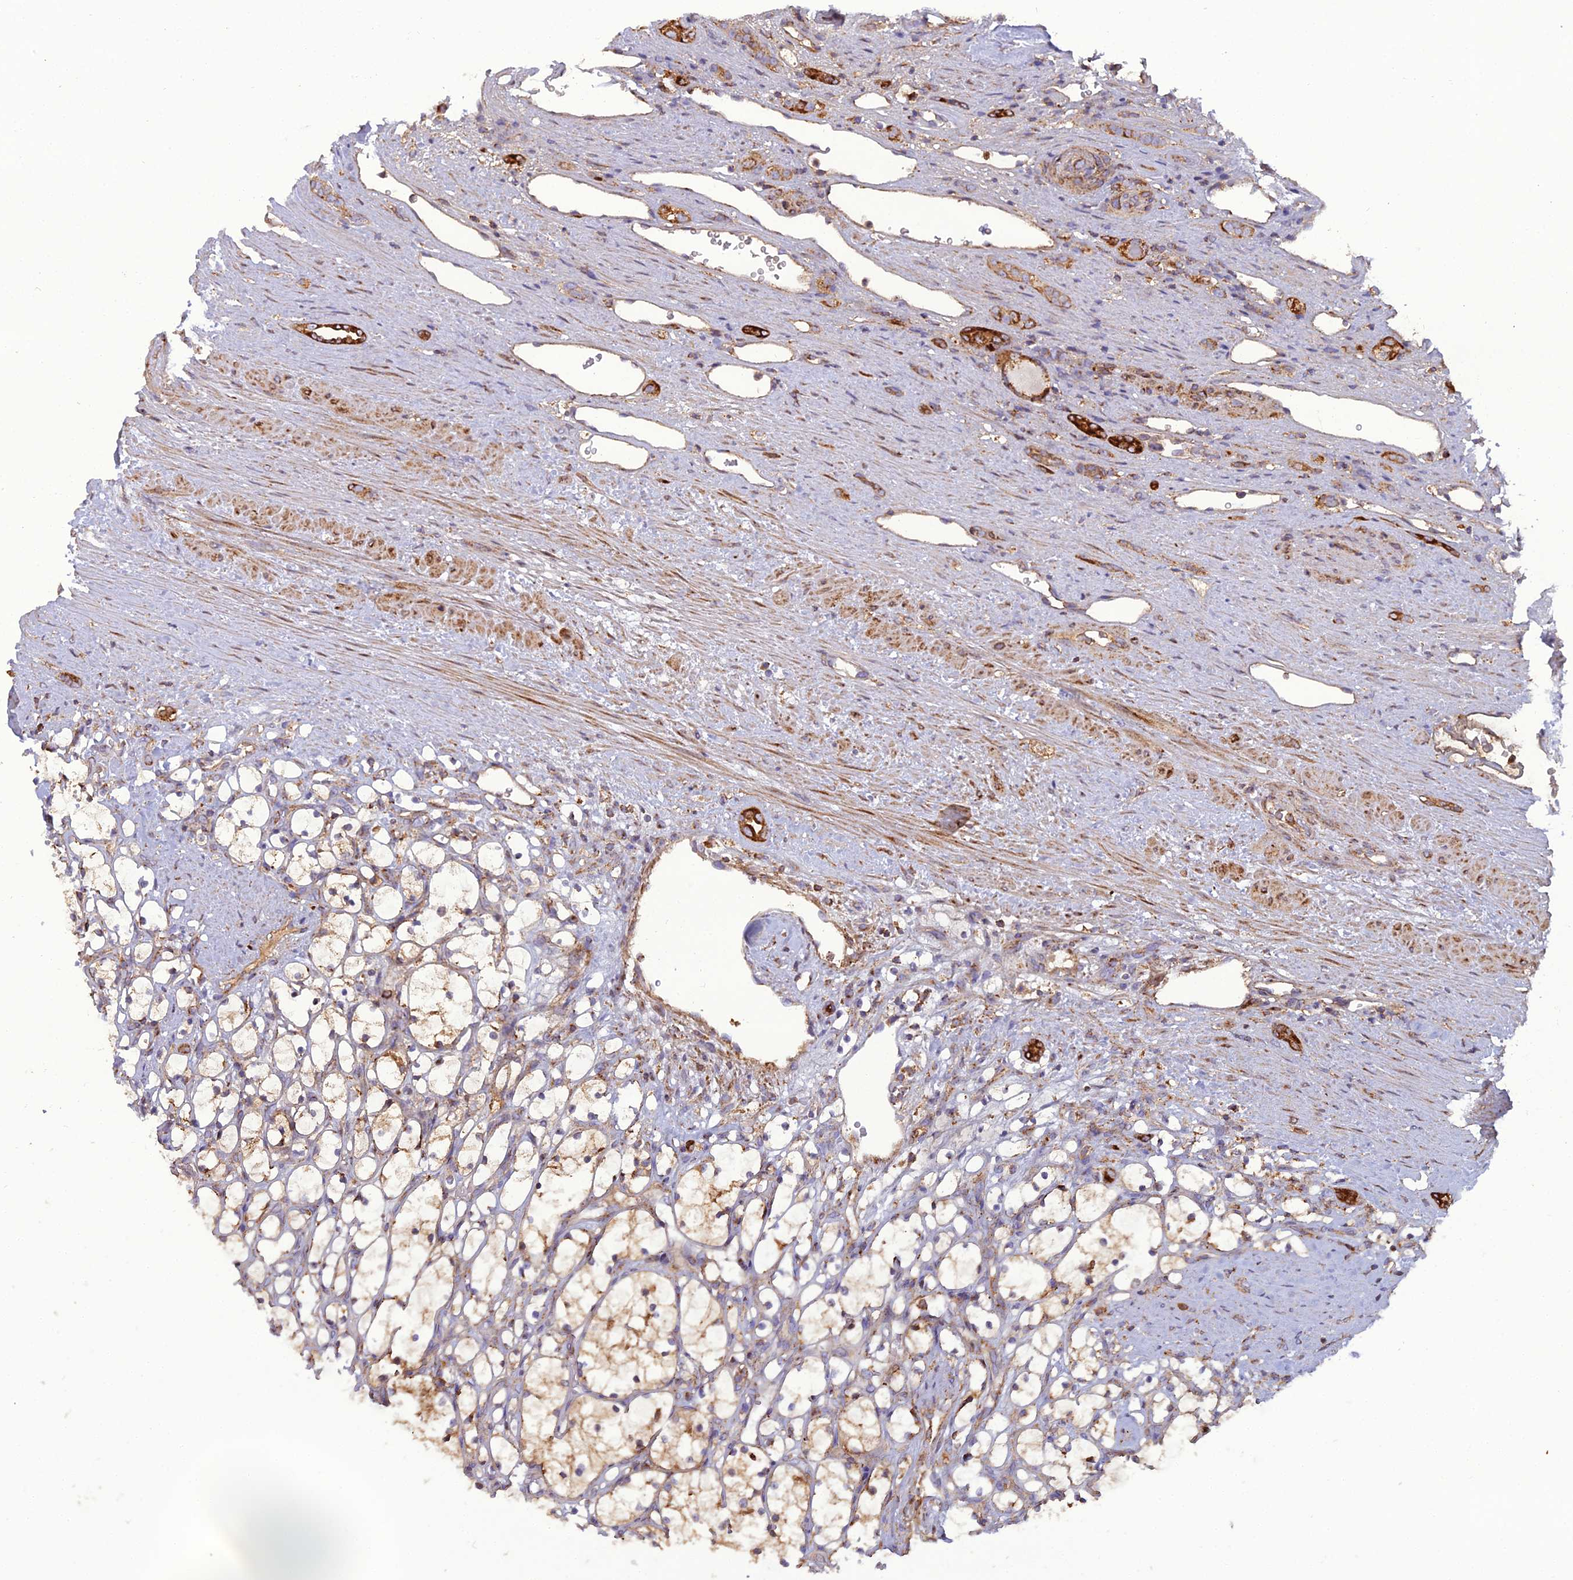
{"staining": {"intensity": "weak", "quantity": "25%-75%", "location": "cytoplasmic/membranous"}, "tissue": "renal cancer", "cell_type": "Tumor cells", "image_type": "cancer", "snomed": [{"axis": "morphology", "description": "Adenocarcinoma, NOS"}, {"axis": "topography", "description": "Kidney"}], "caption": "DAB (3,3'-diaminobenzidine) immunohistochemical staining of human renal cancer exhibits weak cytoplasmic/membranous protein staining in approximately 25%-75% of tumor cells. (DAB (3,3'-diaminobenzidine) = brown stain, brightfield microscopy at high magnification).", "gene": "LNPEP", "patient": {"sex": "female", "age": 69}}